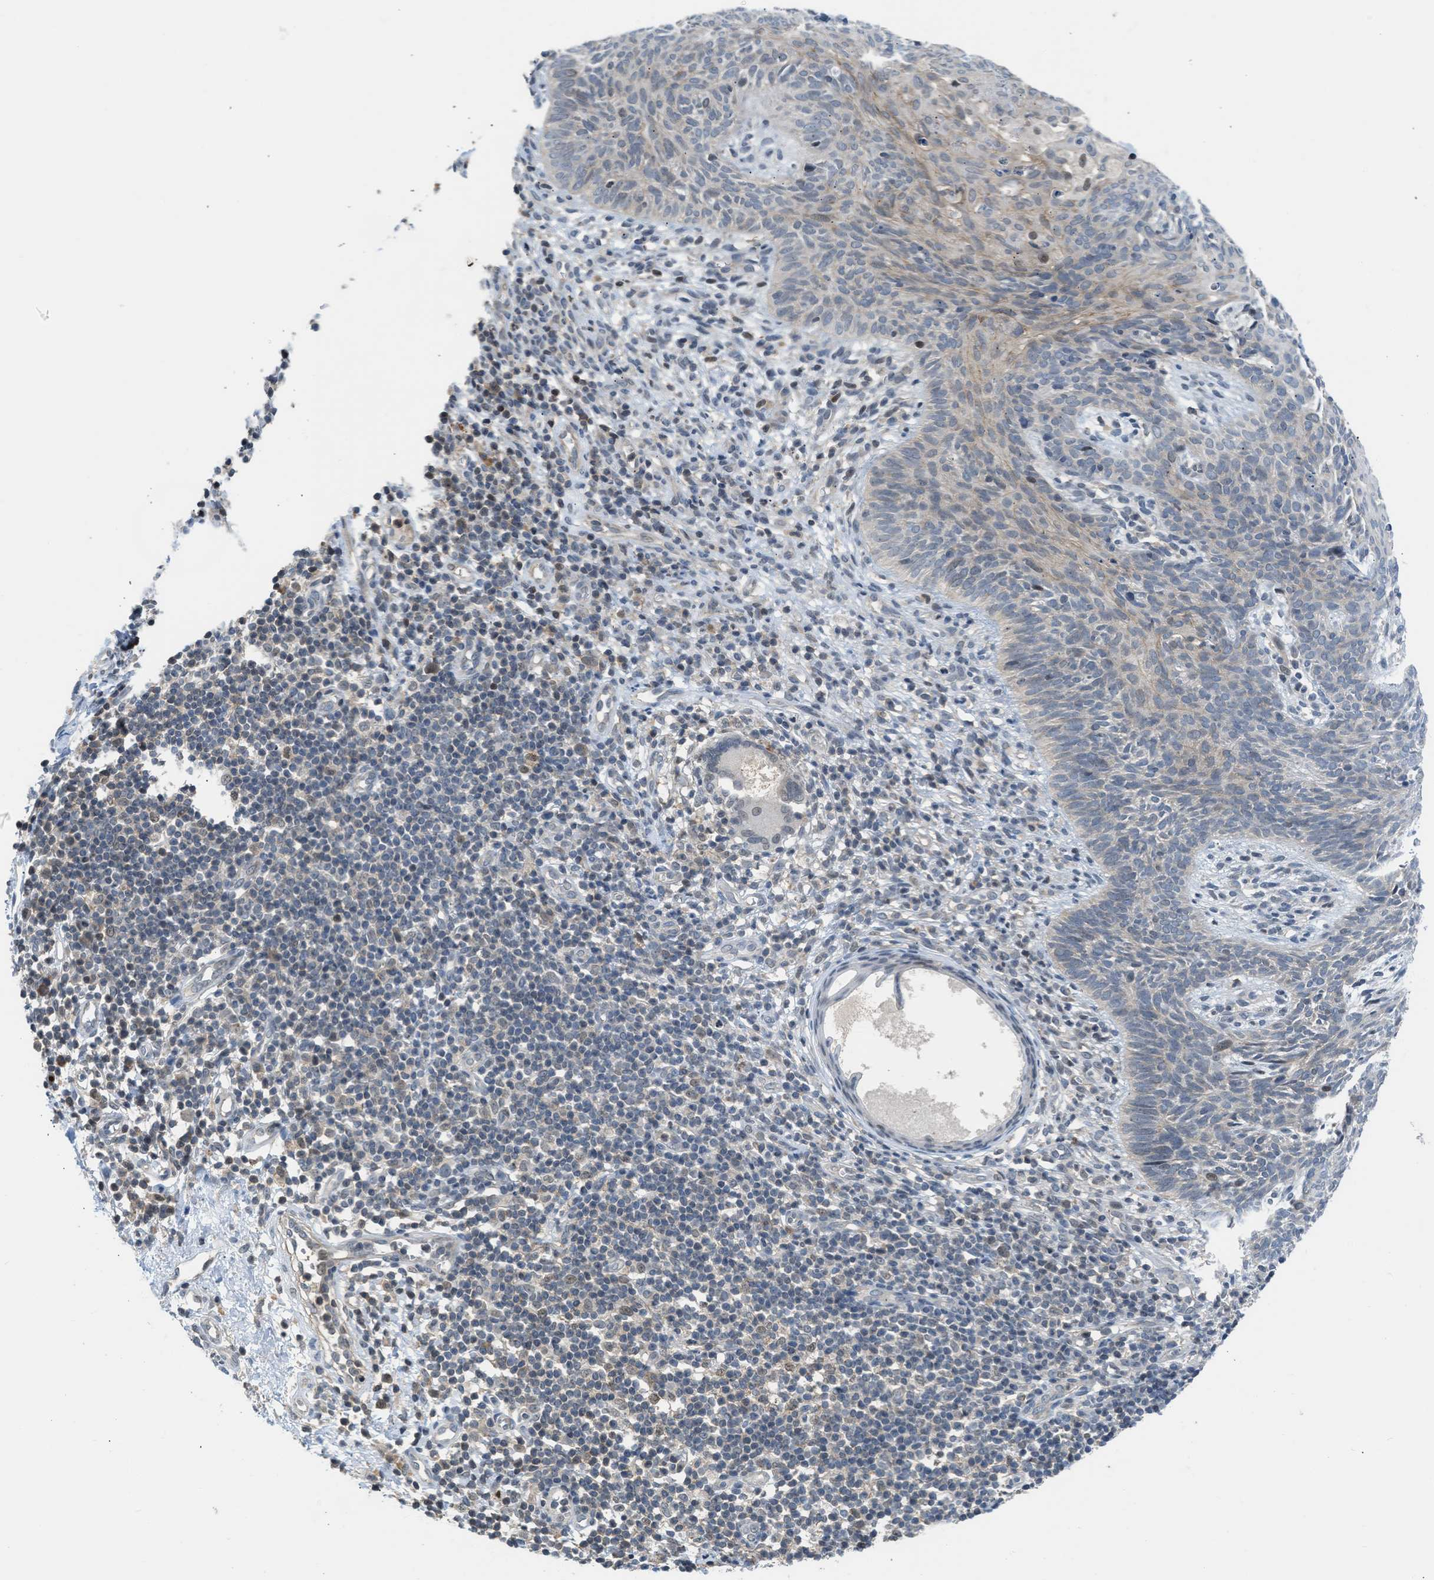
{"staining": {"intensity": "weak", "quantity": "25%-75%", "location": "cytoplasmic/membranous,nuclear"}, "tissue": "skin cancer", "cell_type": "Tumor cells", "image_type": "cancer", "snomed": [{"axis": "morphology", "description": "Basal cell carcinoma"}, {"axis": "topography", "description": "Skin"}], "caption": "A high-resolution micrograph shows immunohistochemistry (IHC) staining of skin cancer, which displays weak cytoplasmic/membranous and nuclear expression in about 25%-75% of tumor cells.", "gene": "TTBK2", "patient": {"sex": "male", "age": 60}}